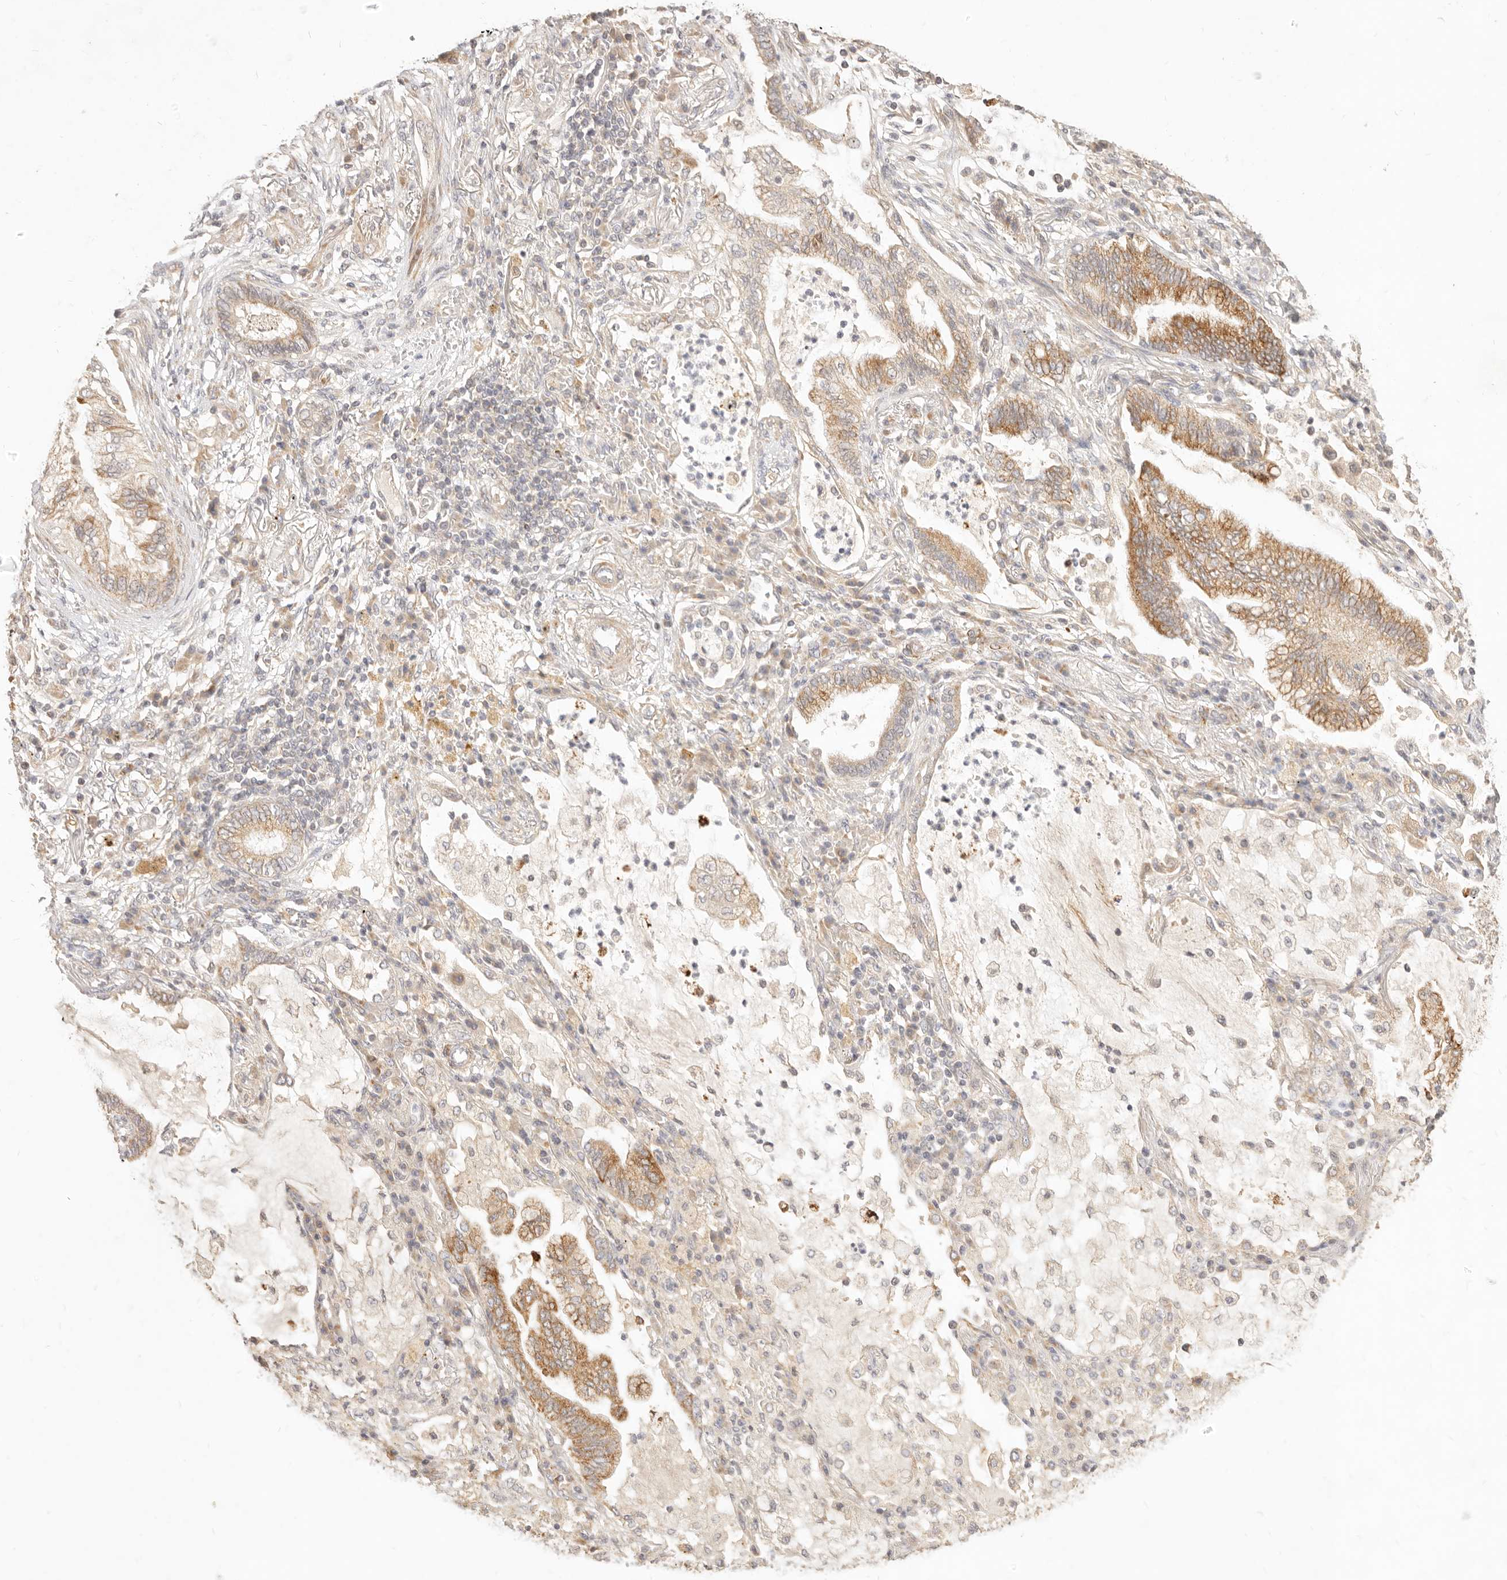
{"staining": {"intensity": "negative", "quantity": "none", "location": "none"}, "tissue": "lung cancer", "cell_type": "Tumor cells", "image_type": "cancer", "snomed": [{"axis": "morphology", "description": "Adenocarcinoma, NOS"}, {"axis": "topography", "description": "Lung"}], "caption": "DAB (3,3'-diaminobenzidine) immunohistochemical staining of adenocarcinoma (lung) shows no significant expression in tumor cells.", "gene": "RUBCNL", "patient": {"sex": "female", "age": 70}}